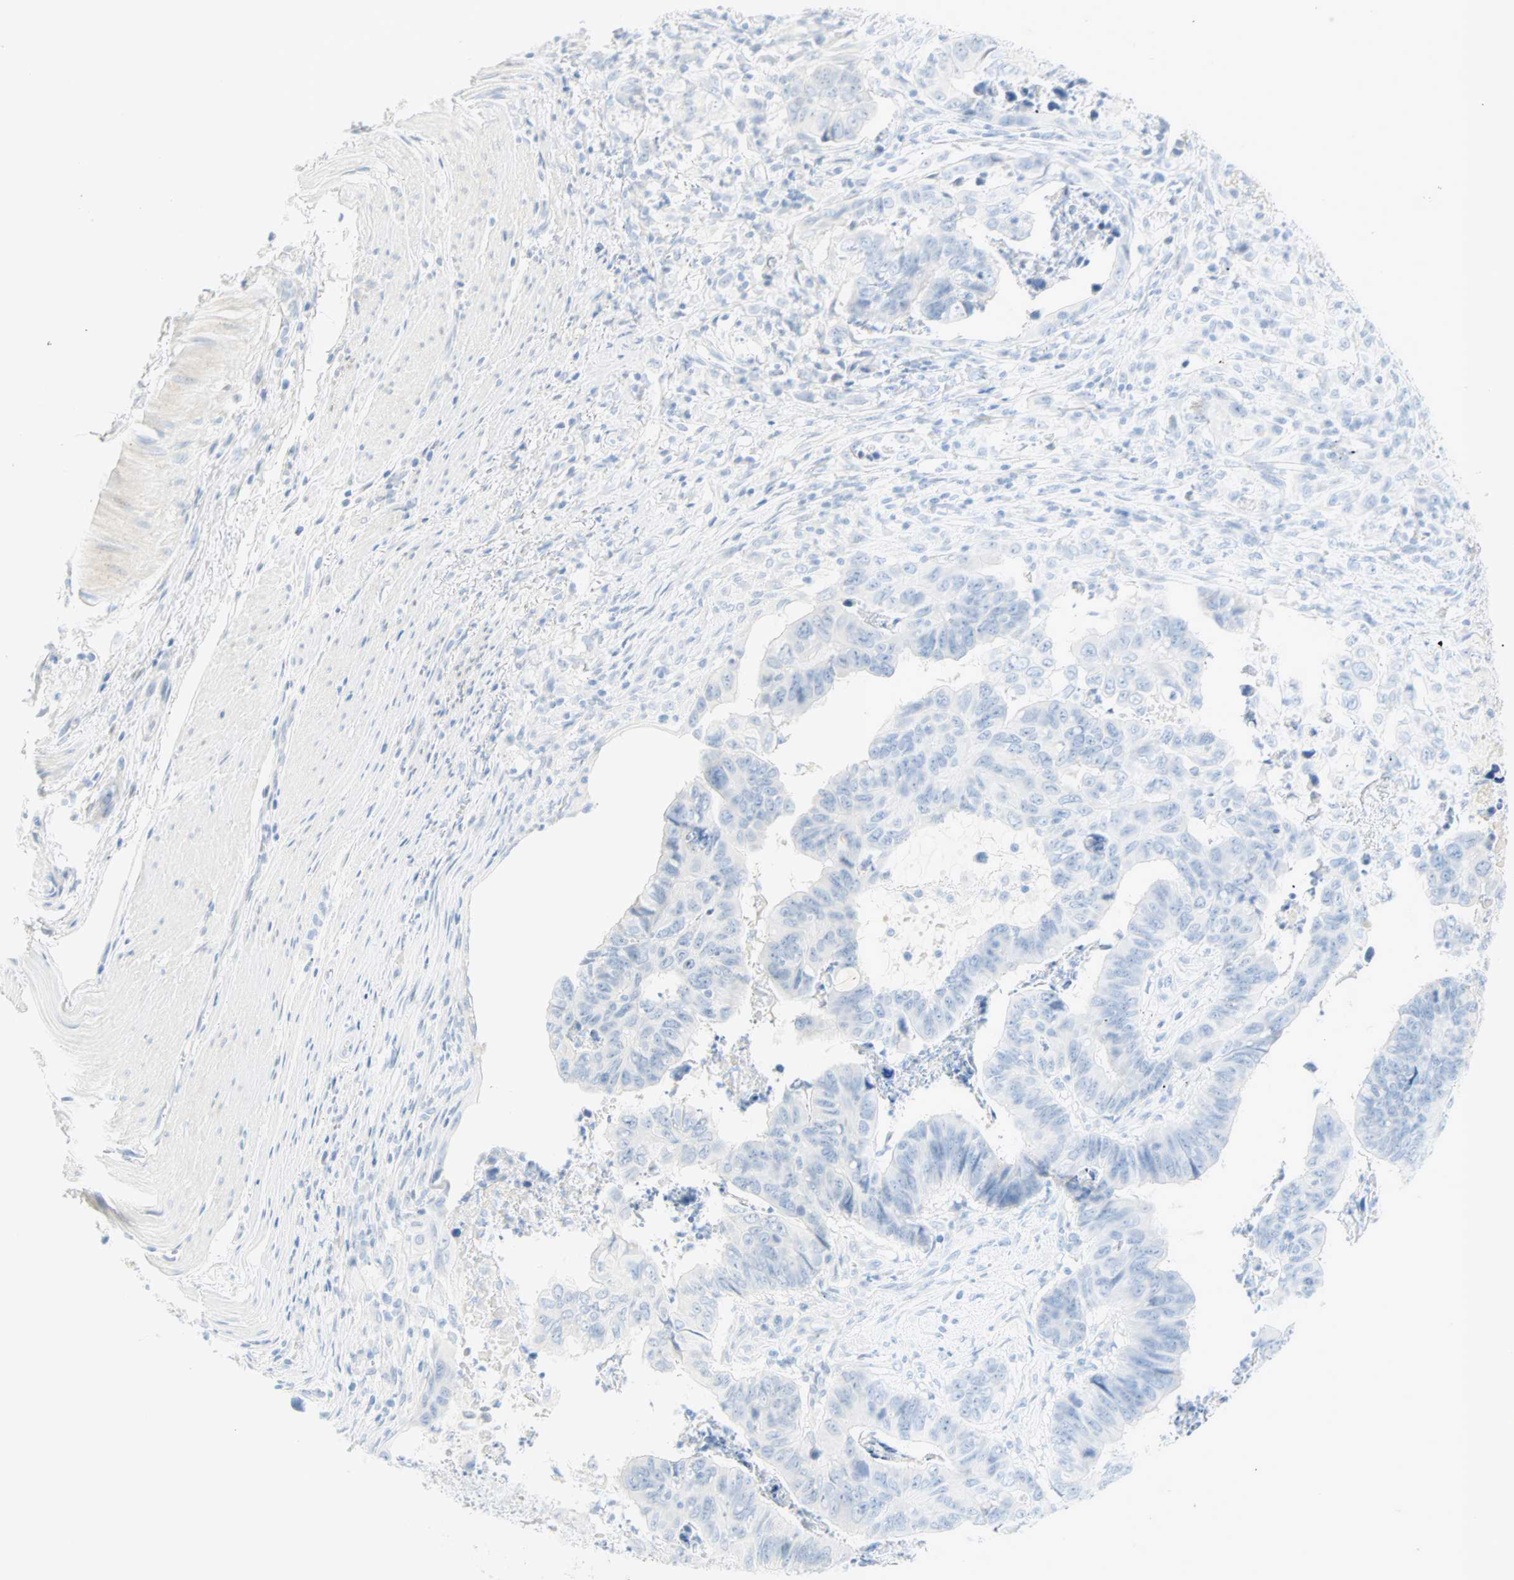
{"staining": {"intensity": "negative", "quantity": "none", "location": "none"}, "tissue": "stomach cancer", "cell_type": "Tumor cells", "image_type": "cancer", "snomed": [{"axis": "morphology", "description": "Adenocarcinoma, NOS"}, {"axis": "topography", "description": "Stomach, lower"}], "caption": "Micrograph shows no significant protein expression in tumor cells of stomach adenocarcinoma.", "gene": "SELENBP1", "patient": {"sex": "male", "age": 77}}